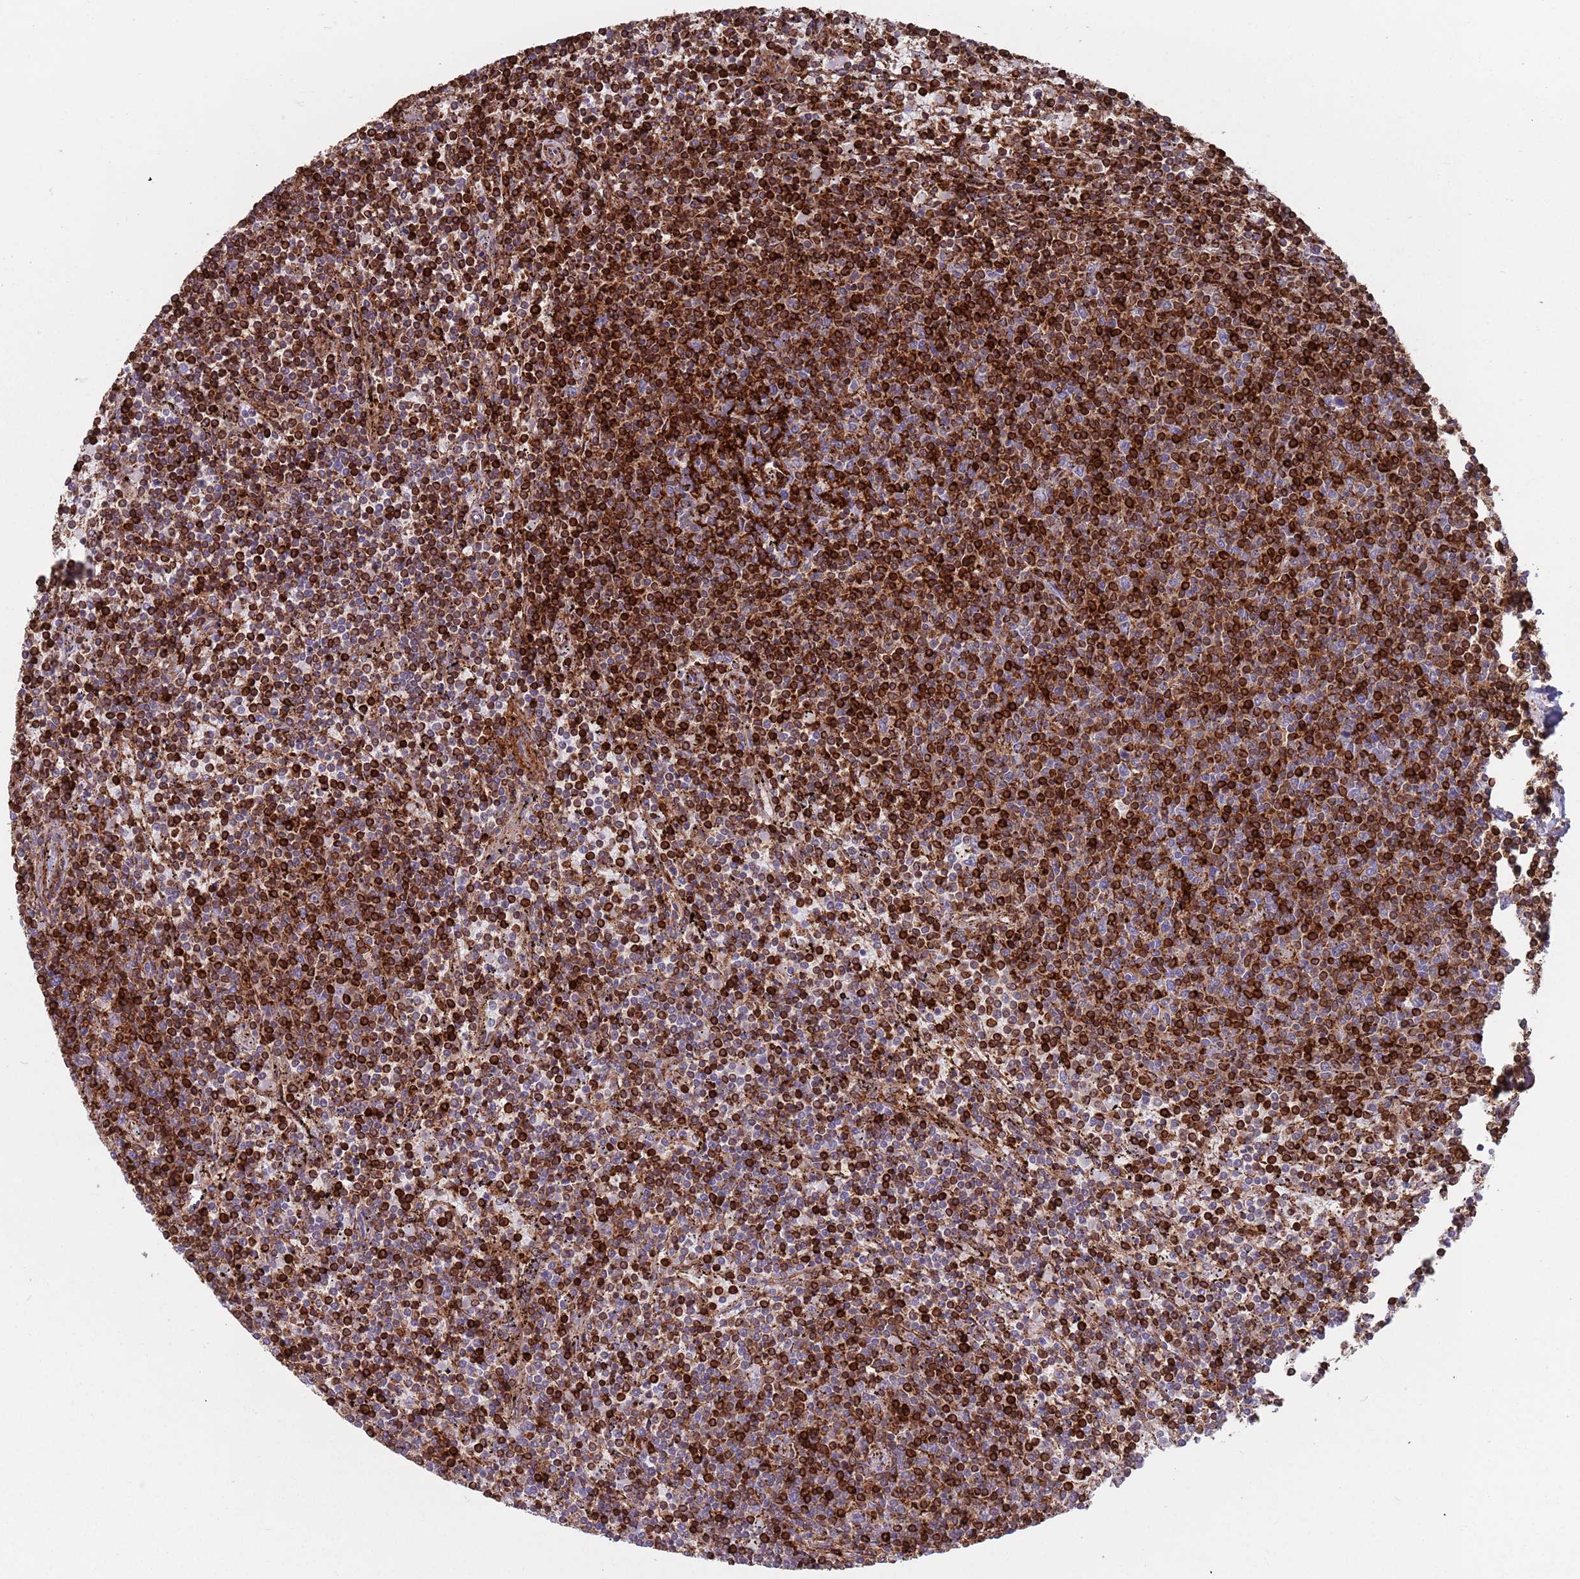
{"staining": {"intensity": "strong", "quantity": "25%-75%", "location": "cytoplasmic/membranous"}, "tissue": "lymphoma", "cell_type": "Tumor cells", "image_type": "cancer", "snomed": [{"axis": "morphology", "description": "Malignant lymphoma, non-Hodgkin's type, Low grade"}, {"axis": "topography", "description": "Spleen"}], "caption": "Lymphoma stained with immunohistochemistry demonstrates strong cytoplasmic/membranous positivity in about 25%-75% of tumor cells.", "gene": "RNF144A", "patient": {"sex": "female", "age": 50}}